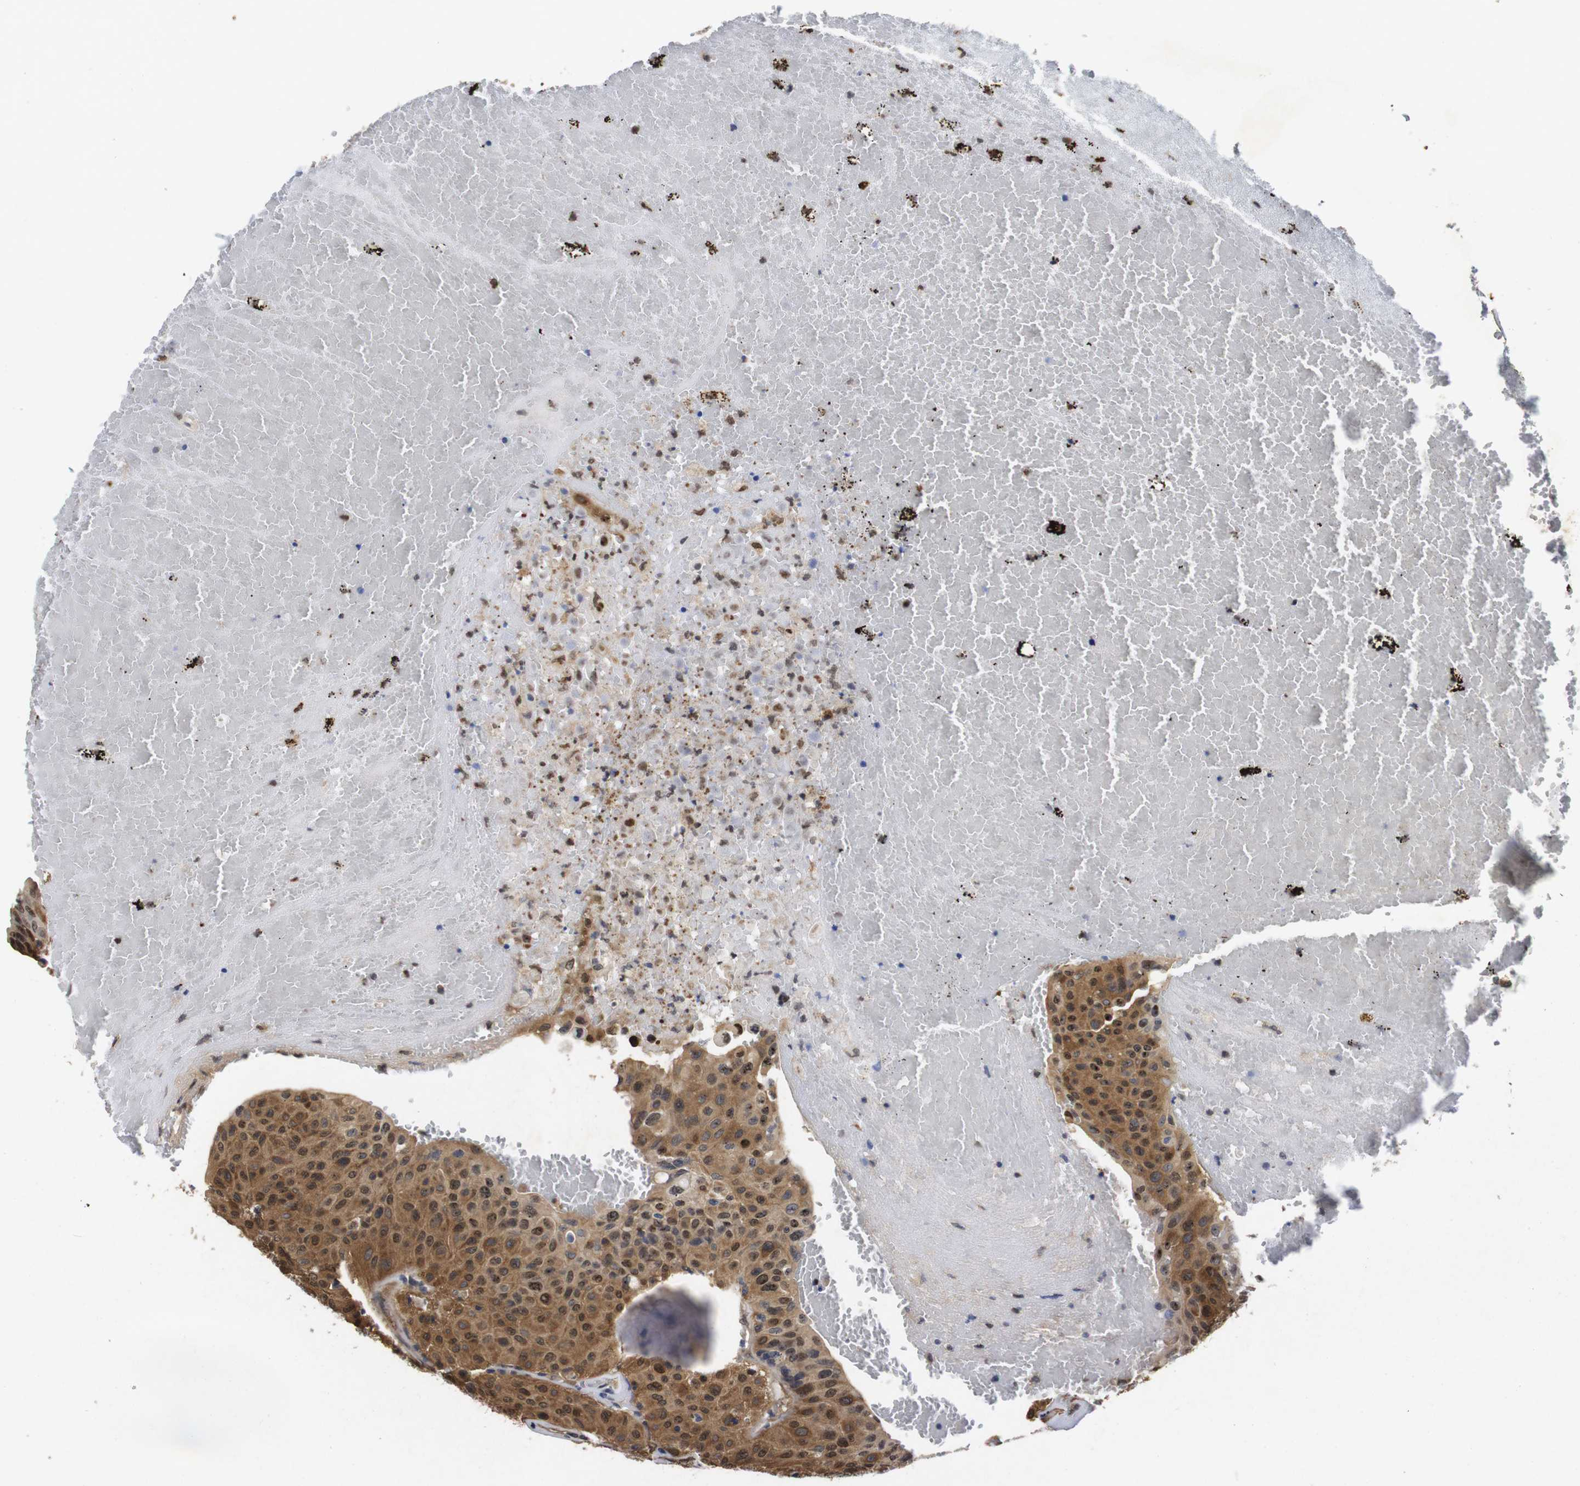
{"staining": {"intensity": "moderate", "quantity": ">75%", "location": "cytoplasmic/membranous,nuclear"}, "tissue": "urothelial cancer", "cell_type": "Tumor cells", "image_type": "cancer", "snomed": [{"axis": "morphology", "description": "Urothelial carcinoma, High grade"}, {"axis": "topography", "description": "Urinary bladder"}], "caption": "Immunohistochemical staining of urothelial carcinoma (high-grade) displays medium levels of moderate cytoplasmic/membranous and nuclear staining in approximately >75% of tumor cells. (Stains: DAB (3,3'-diaminobenzidine) in brown, nuclei in blue, Microscopy: brightfield microscopy at high magnification).", "gene": "SUMO3", "patient": {"sex": "male", "age": 66}}